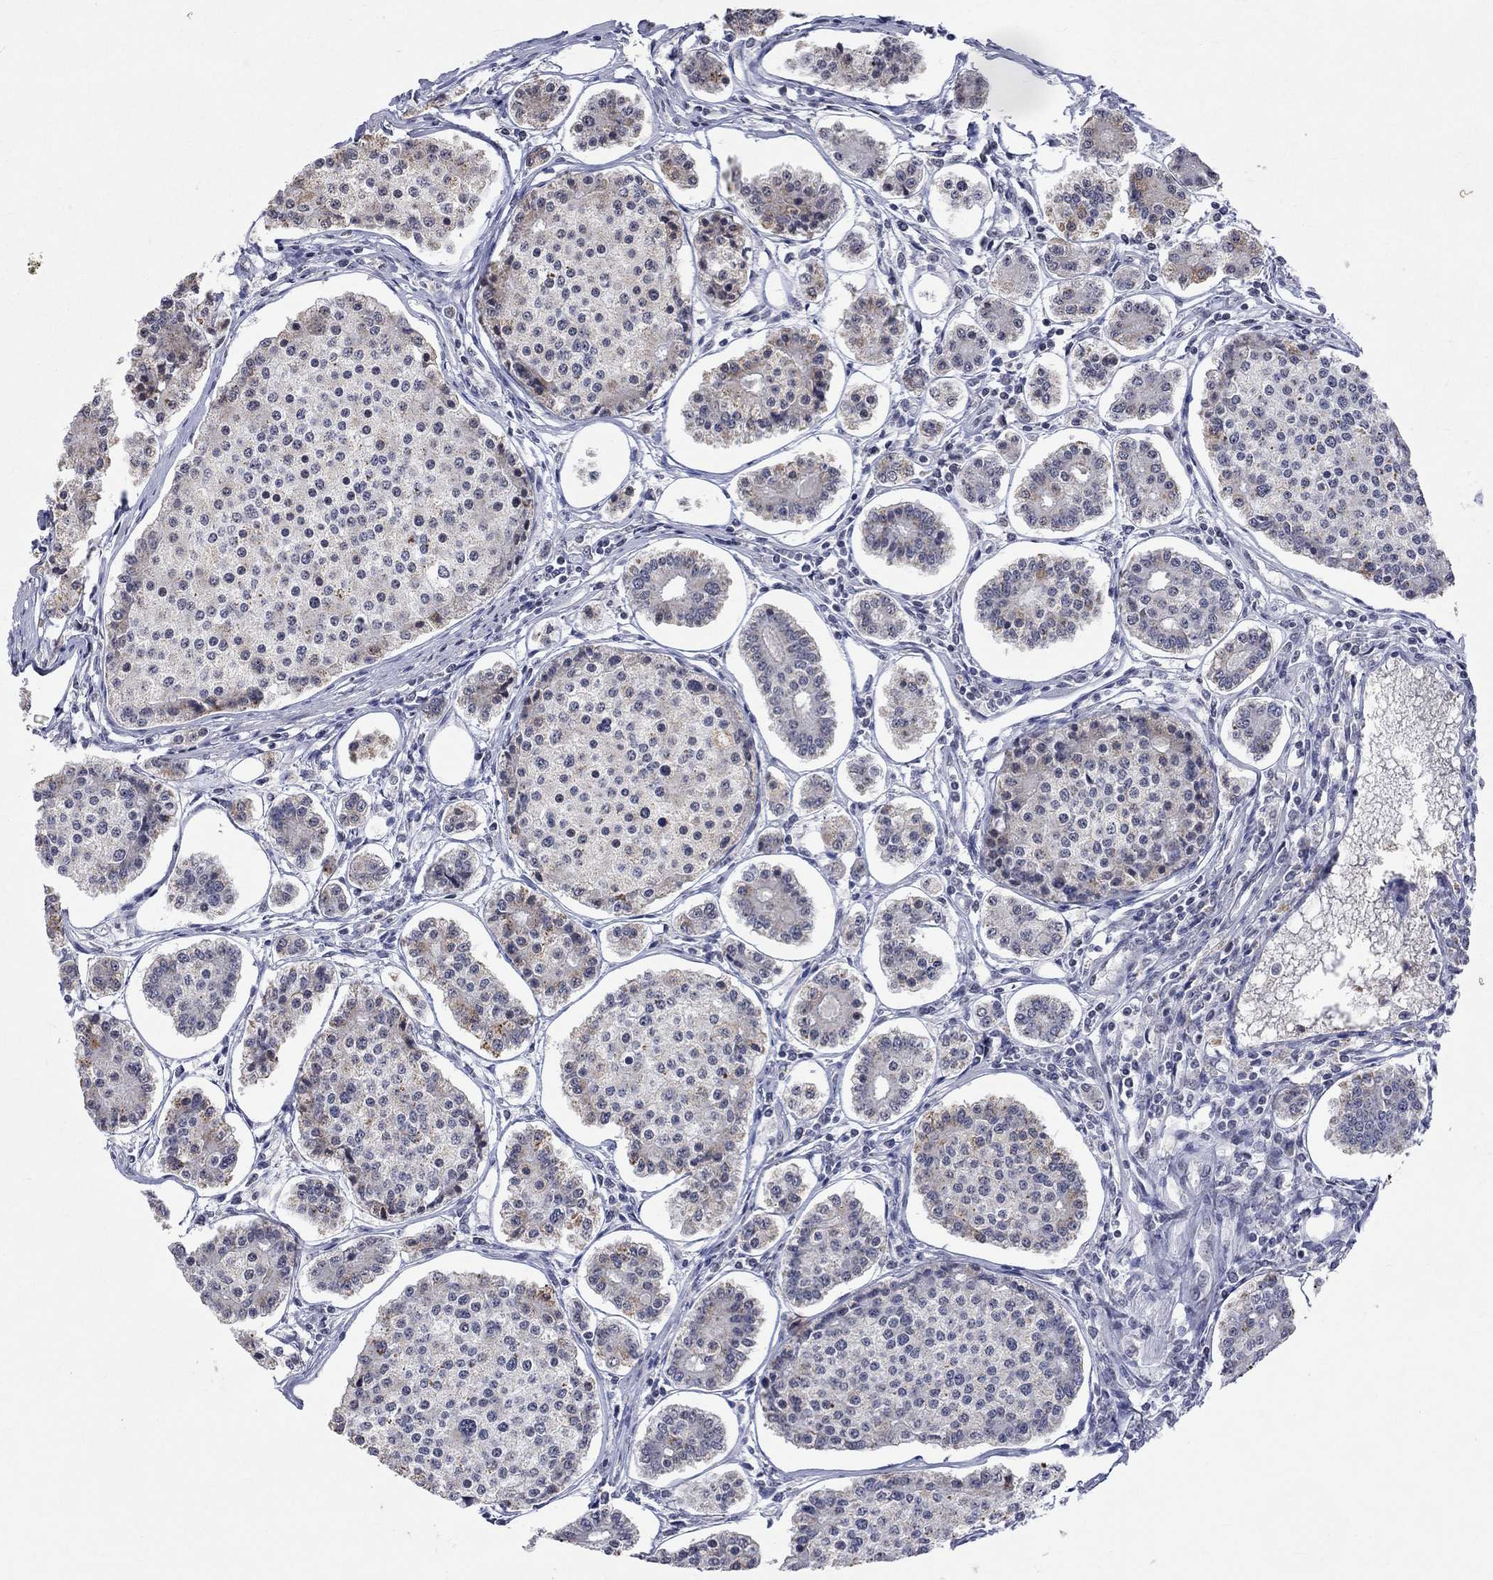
{"staining": {"intensity": "negative", "quantity": "none", "location": "none"}, "tissue": "carcinoid", "cell_type": "Tumor cells", "image_type": "cancer", "snomed": [{"axis": "morphology", "description": "Carcinoid, malignant, NOS"}, {"axis": "topography", "description": "Small intestine"}], "caption": "DAB (3,3'-diaminobenzidine) immunohistochemical staining of human carcinoid (malignant) shows no significant staining in tumor cells. The staining is performed using DAB brown chromogen with nuclei counter-stained in using hematoxylin.", "gene": "TMEM143", "patient": {"sex": "female", "age": 65}}